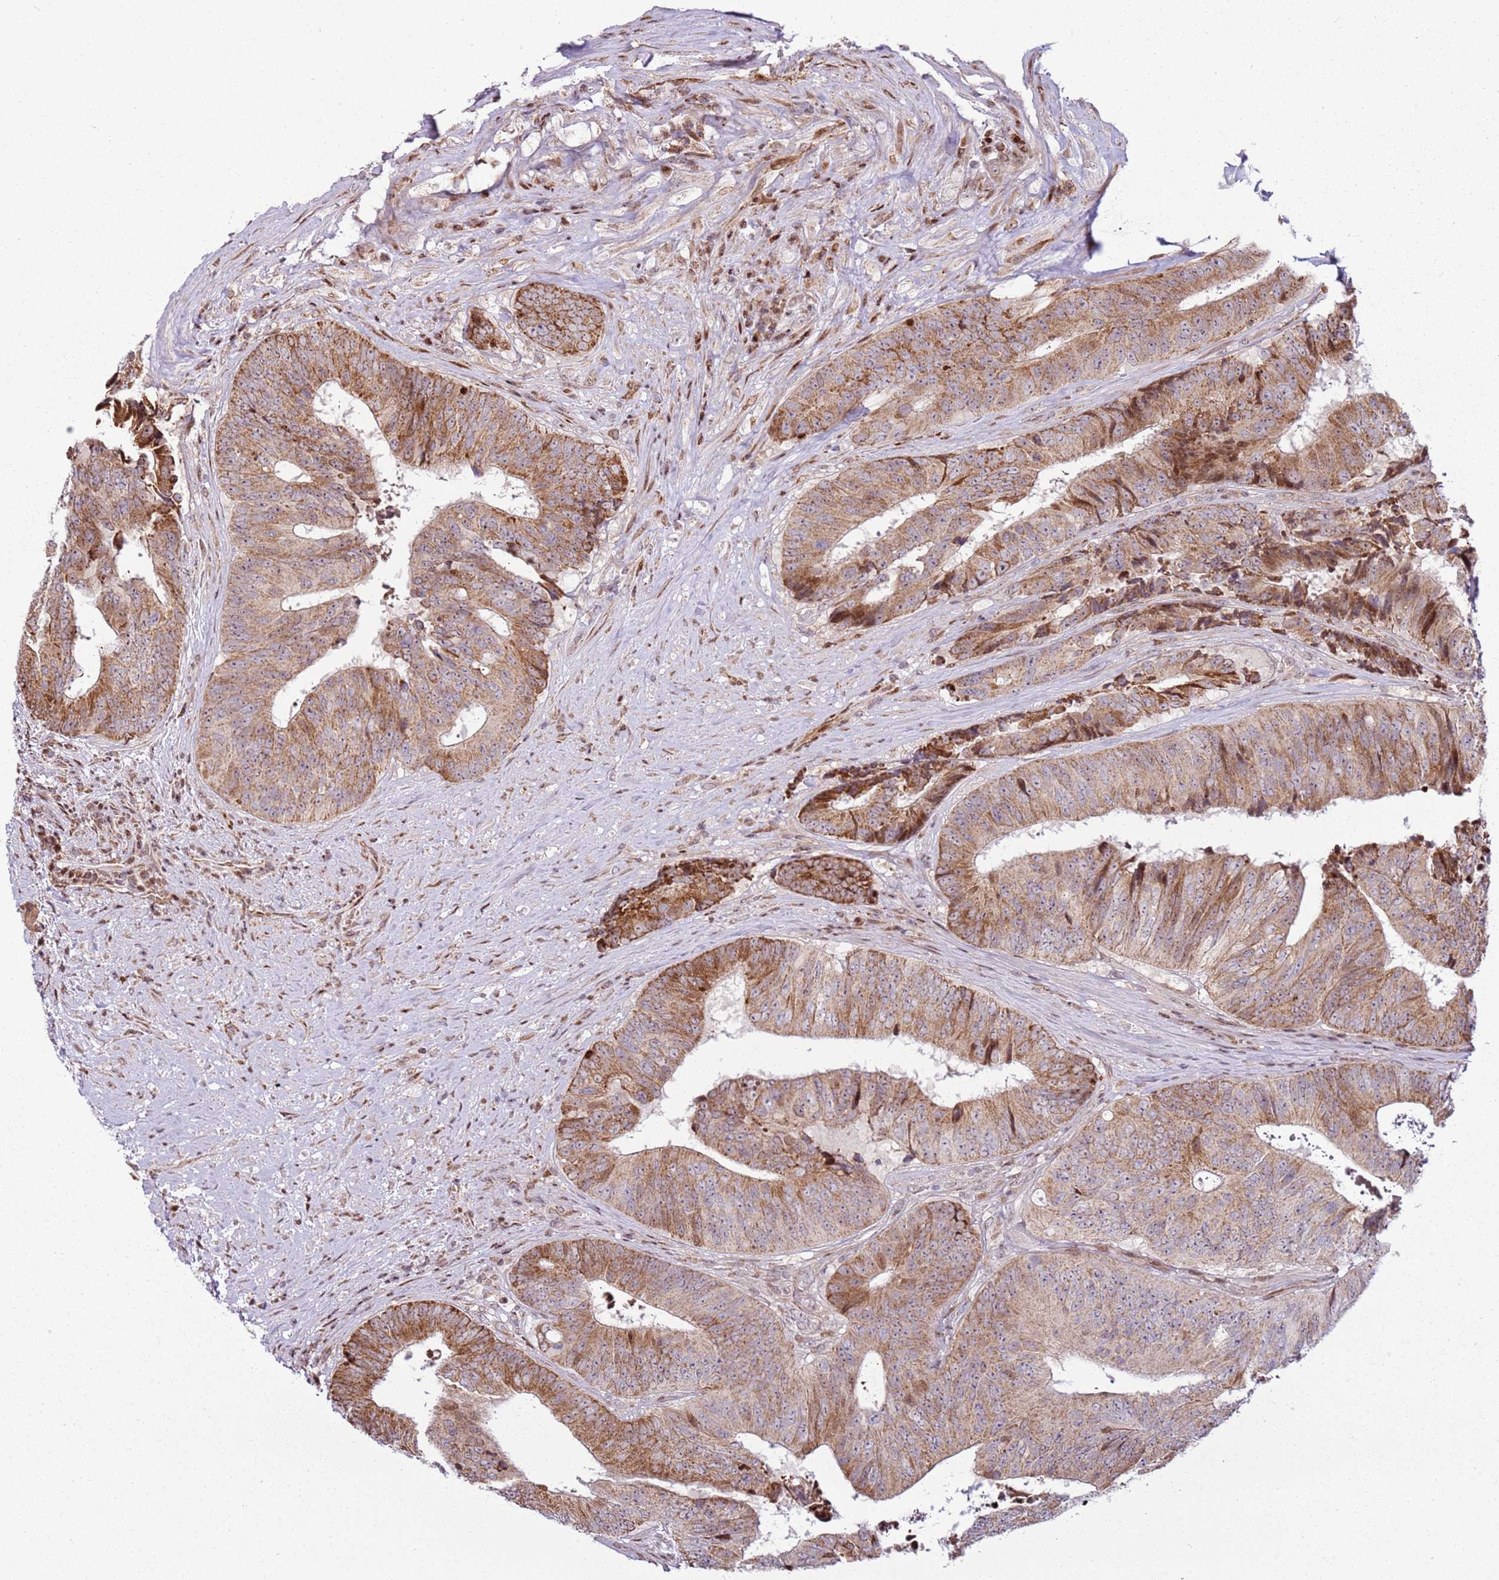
{"staining": {"intensity": "moderate", "quantity": ">75%", "location": "cytoplasmic/membranous"}, "tissue": "colorectal cancer", "cell_type": "Tumor cells", "image_type": "cancer", "snomed": [{"axis": "morphology", "description": "Adenocarcinoma, NOS"}, {"axis": "topography", "description": "Rectum"}], "caption": "About >75% of tumor cells in human colorectal adenocarcinoma exhibit moderate cytoplasmic/membranous protein expression as visualized by brown immunohistochemical staining.", "gene": "PCTP", "patient": {"sex": "male", "age": 72}}